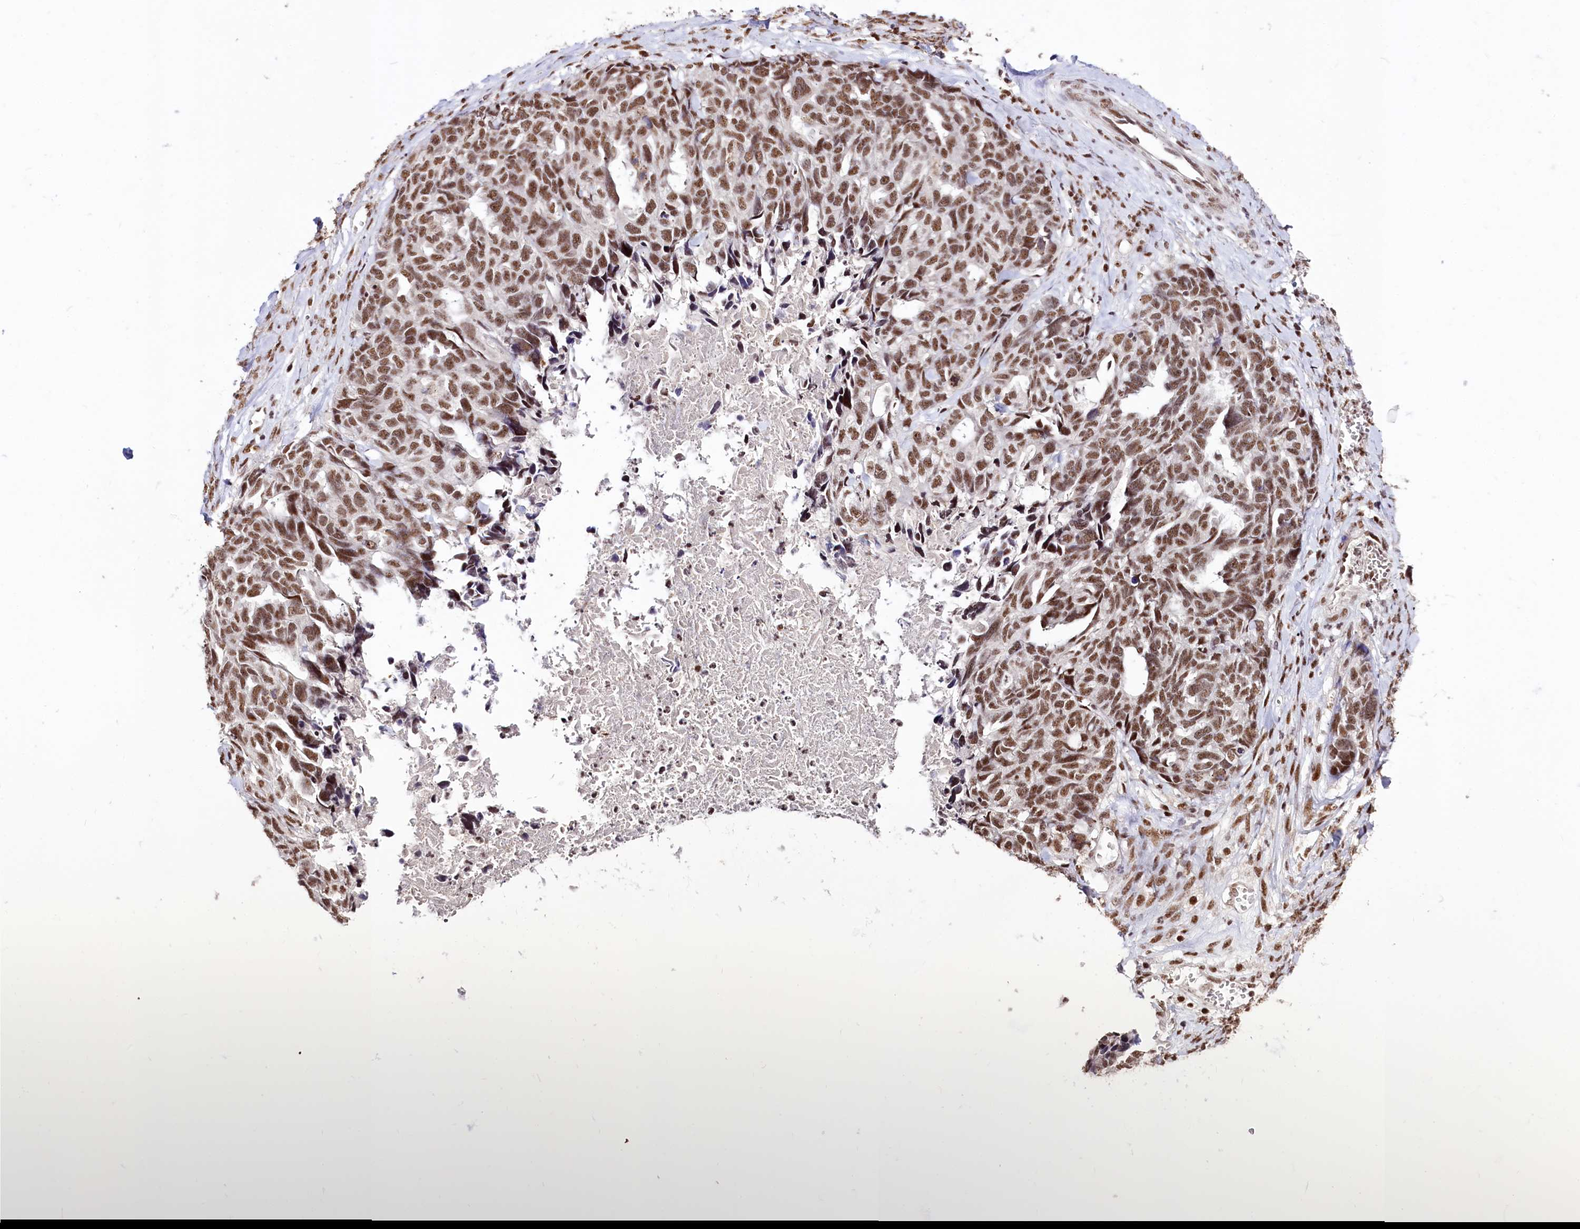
{"staining": {"intensity": "moderate", "quantity": ">75%", "location": "nuclear"}, "tissue": "ovarian cancer", "cell_type": "Tumor cells", "image_type": "cancer", "snomed": [{"axis": "morphology", "description": "Cystadenocarcinoma, serous, NOS"}, {"axis": "topography", "description": "Ovary"}], "caption": "This photomicrograph reveals ovarian cancer (serous cystadenocarcinoma) stained with immunohistochemistry (IHC) to label a protein in brown. The nuclear of tumor cells show moderate positivity for the protein. Nuclei are counter-stained blue.", "gene": "HIRA", "patient": {"sex": "female", "age": 79}}